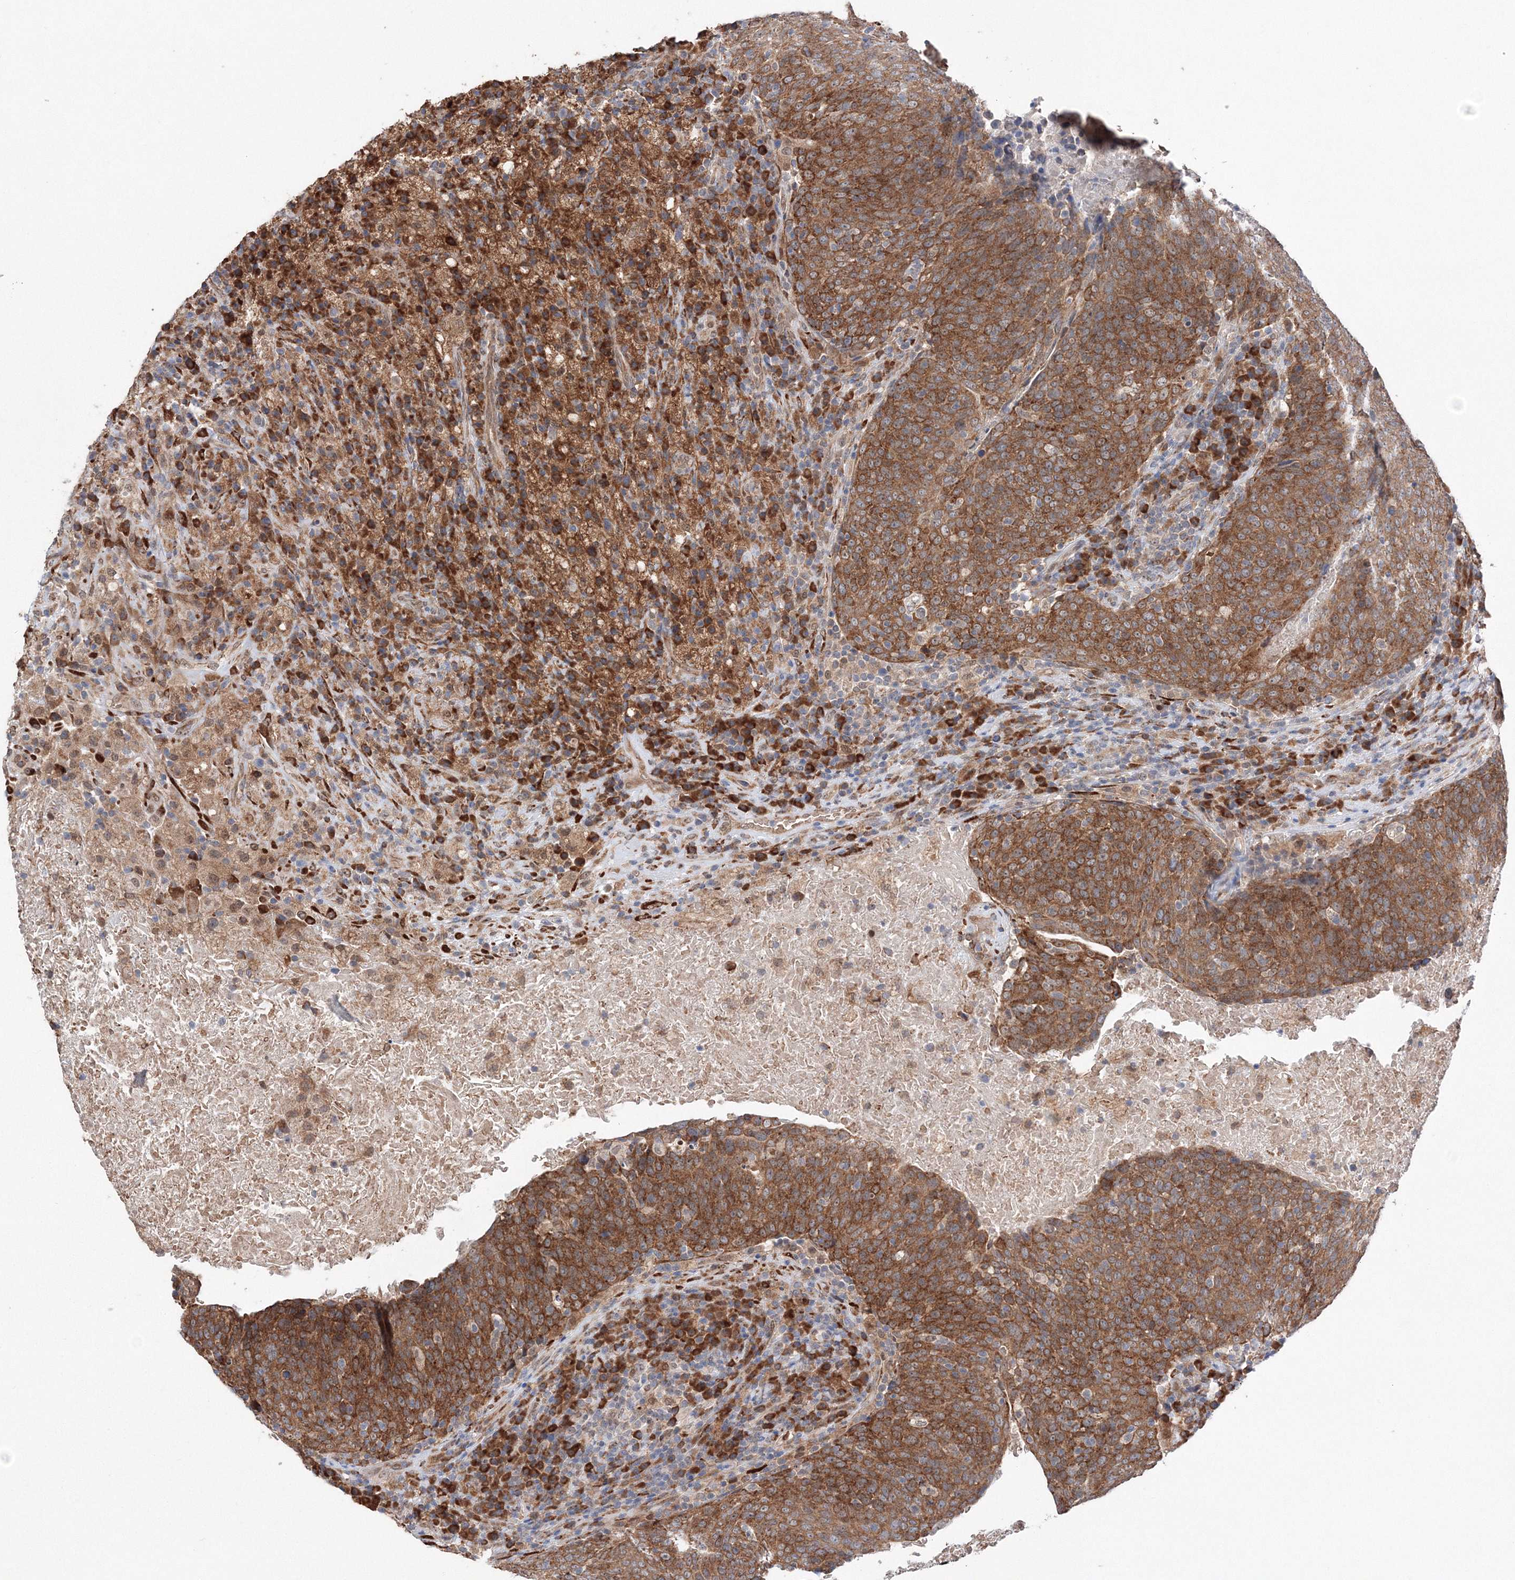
{"staining": {"intensity": "moderate", "quantity": ">75%", "location": "cytoplasmic/membranous"}, "tissue": "head and neck cancer", "cell_type": "Tumor cells", "image_type": "cancer", "snomed": [{"axis": "morphology", "description": "Squamous cell carcinoma, NOS"}, {"axis": "morphology", "description": "Squamous cell carcinoma, metastatic, NOS"}, {"axis": "topography", "description": "Lymph node"}, {"axis": "topography", "description": "Head-Neck"}], "caption": "Immunohistochemical staining of human head and neck metastatic squamous cell carcinoma exhibits medium levels of moderate cytoplasmic/membranous staining in approximately >75% of tumor cells.", "gene": "DIS3L2", "patient": {"sex": "male", "age": 62}}